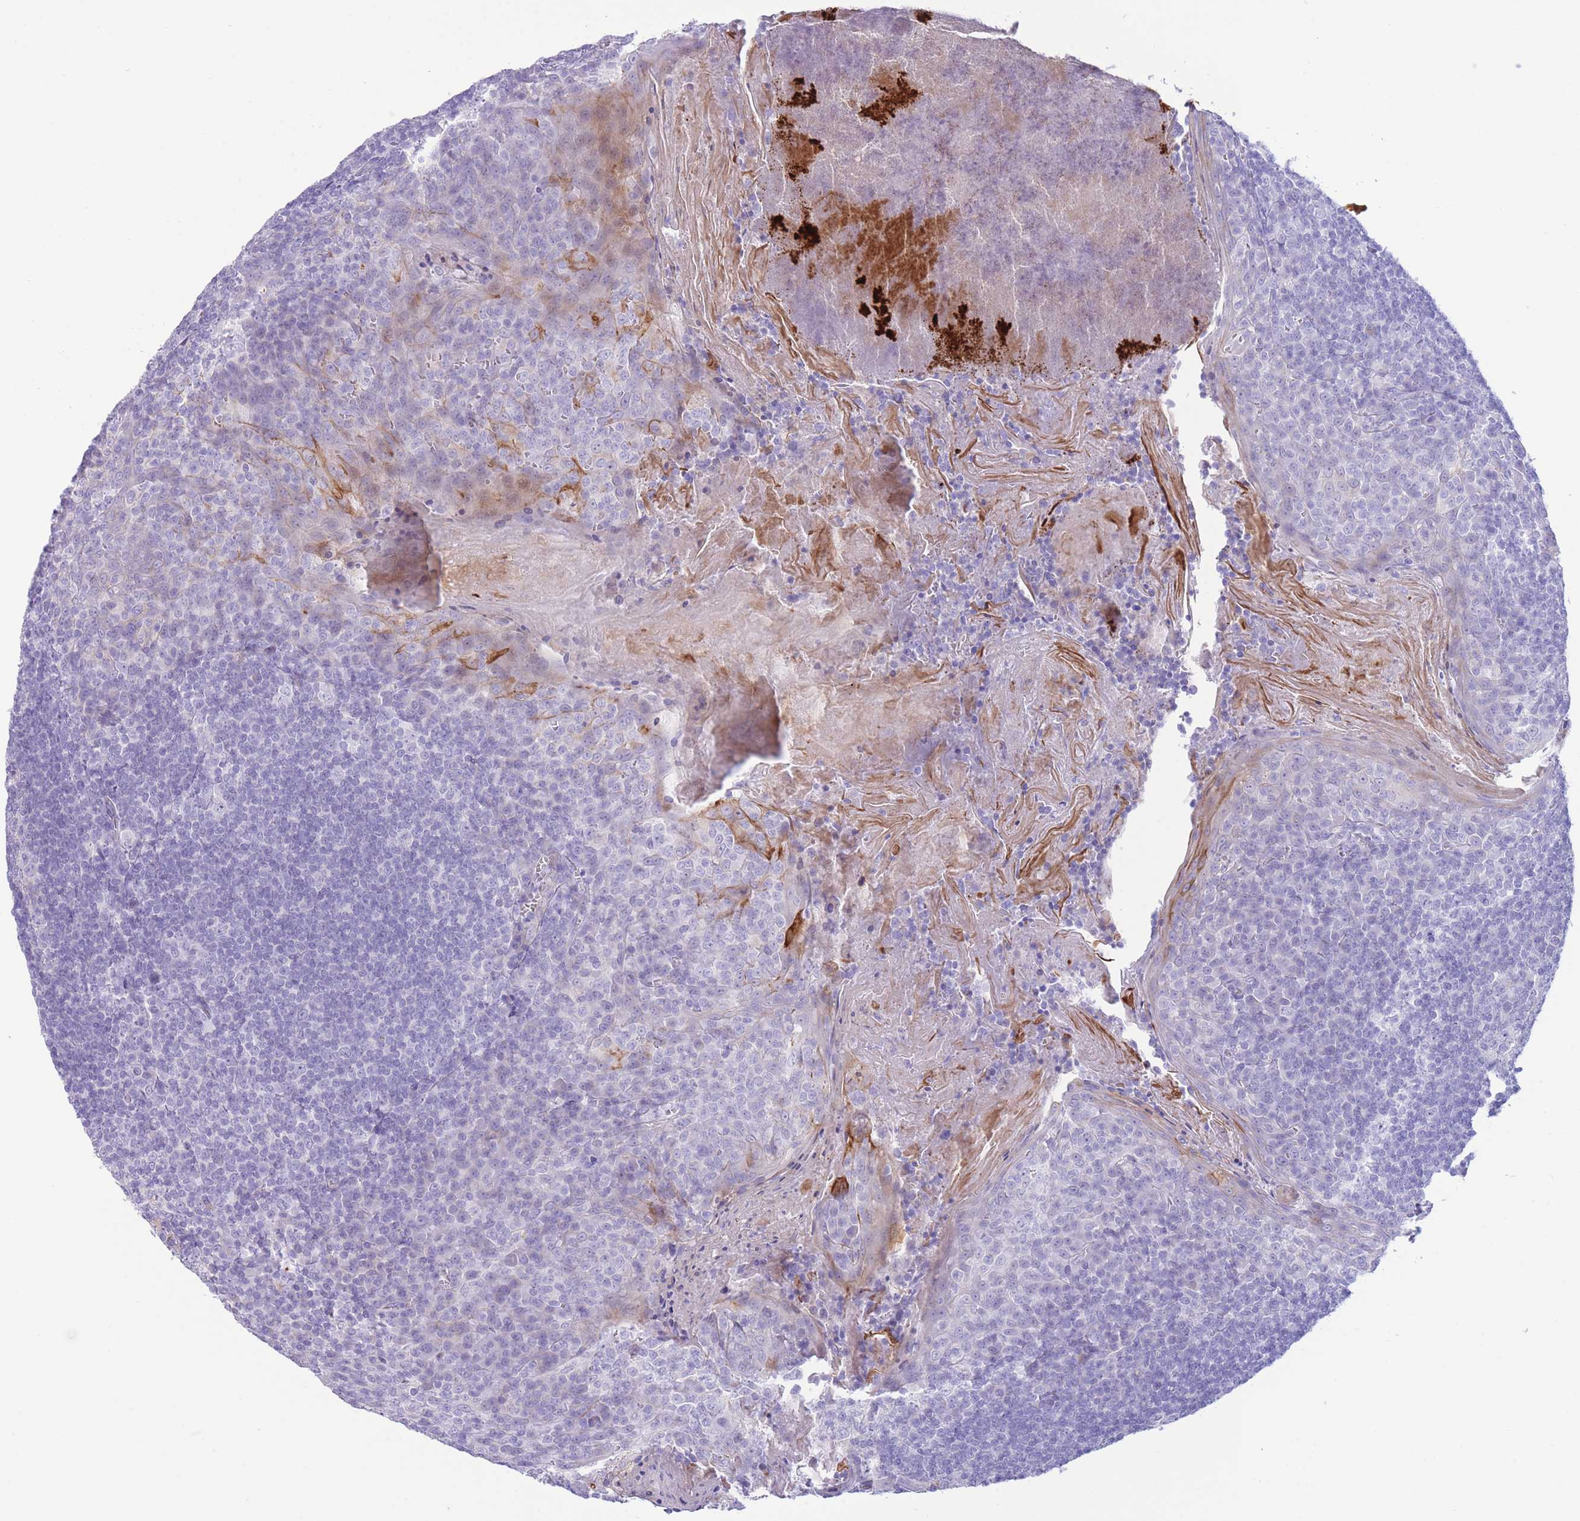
{"staining": {"intensity": "negative", "quantity": "none", "location": "none"}, "tissue": "tonsil", "cell_type": "Germinal center cells", "image_type": "normal", "snomed": [{"axis": "morphology", "description": "Normal tissue, NOS"}, {"axis": "topography", "description": "Tonsil"}], "caption": "This is a photomicrograph of IHC staining of unremarkable tonsil, which shows no staining in germinal center cells. (Immunohistochemistry, brightfield microscopy, high magnification).", "gene": "VWA8", "patient": {"sex": "male", "age": 27}}